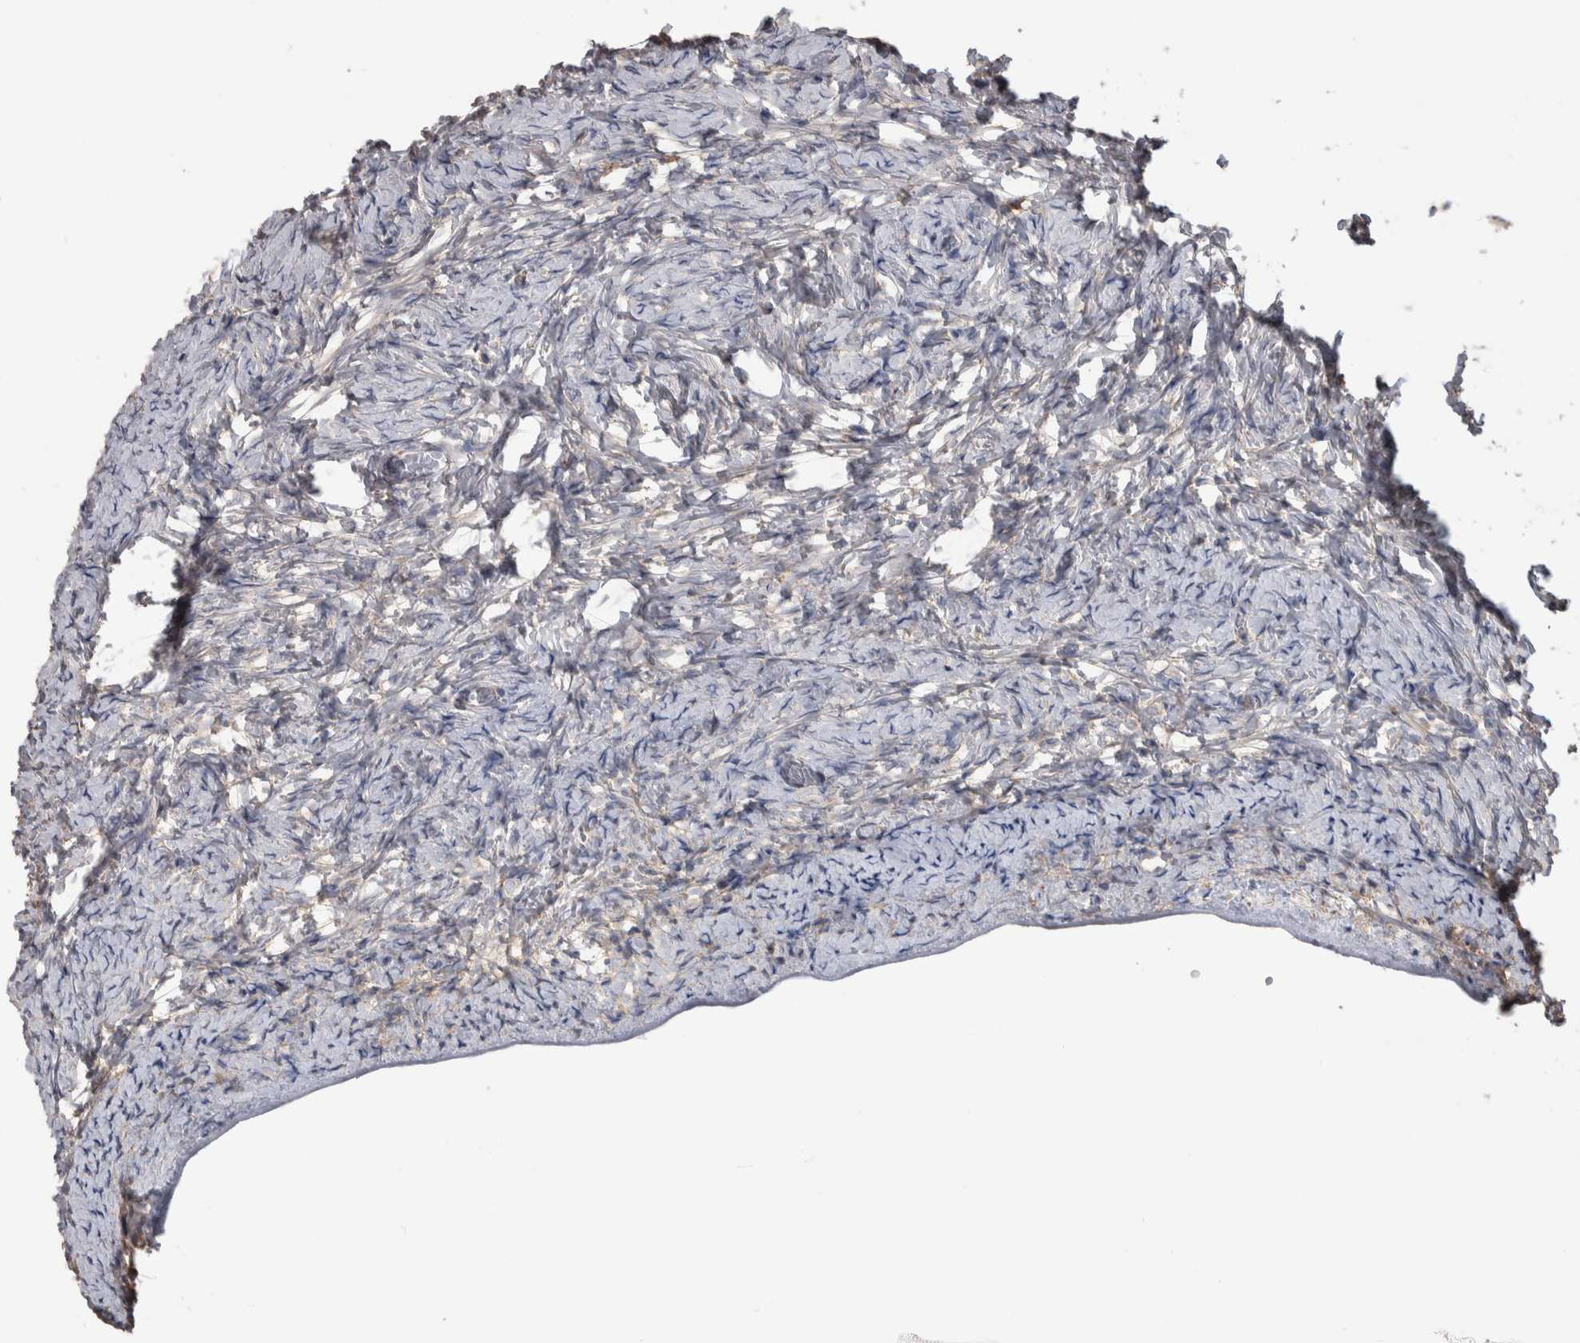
{"staining": {"intensity": "negative", "quantity": "none", "location": "none"}, "tissue": "ovary", "cell_type": "Ovarian stroma cells", "image_type": "normal", "snomed": [{"axis": "morphology", "description": "Normal tissue, NOS"}, {"axis": "topography", "description": "Ovary"}], "caption": "Immunohistochemical staining of benign ovary reveals no significant positivity in ovarian stroma cells. (DAB immunohistochemistry, high magnification).", "gene": "SDCBP", "patient": {"sex": "female", "age": 27}}